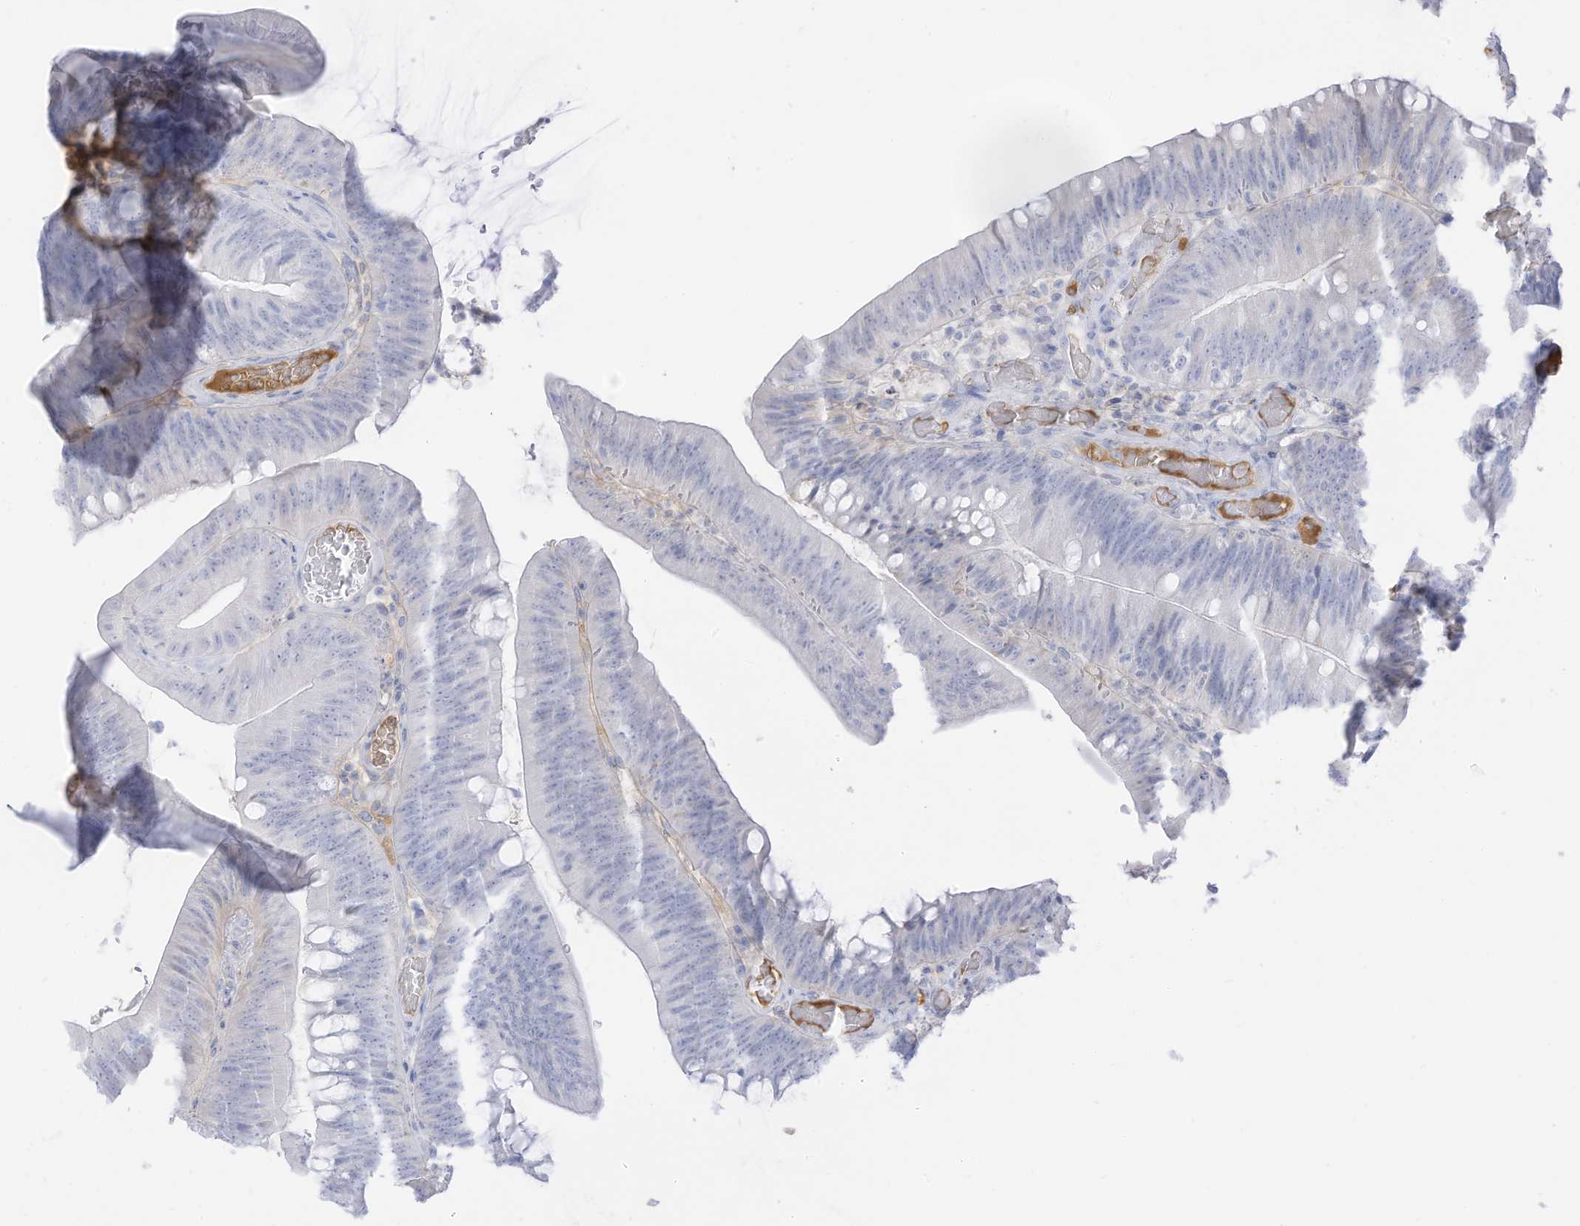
{"staining": {"intensity": "negative", "quantity": "none", "location": "none"}, "tissue": "colorectal cancer", "cell_type": "Tumor cells", "image_type": "cancer", "snomed": [{"axis": "morphology", "description": "Normal tissue, NOS"}, {"axis": "topography", "description": "Colon"}], "caption": "Immunohistochemistry (IHC) image of colorectal cancer stained for a protein (brown), which demonstrates no expression in tumor cells.", "gene": "HSD17B13", "patient": {"sex": "female", "age": 82}}